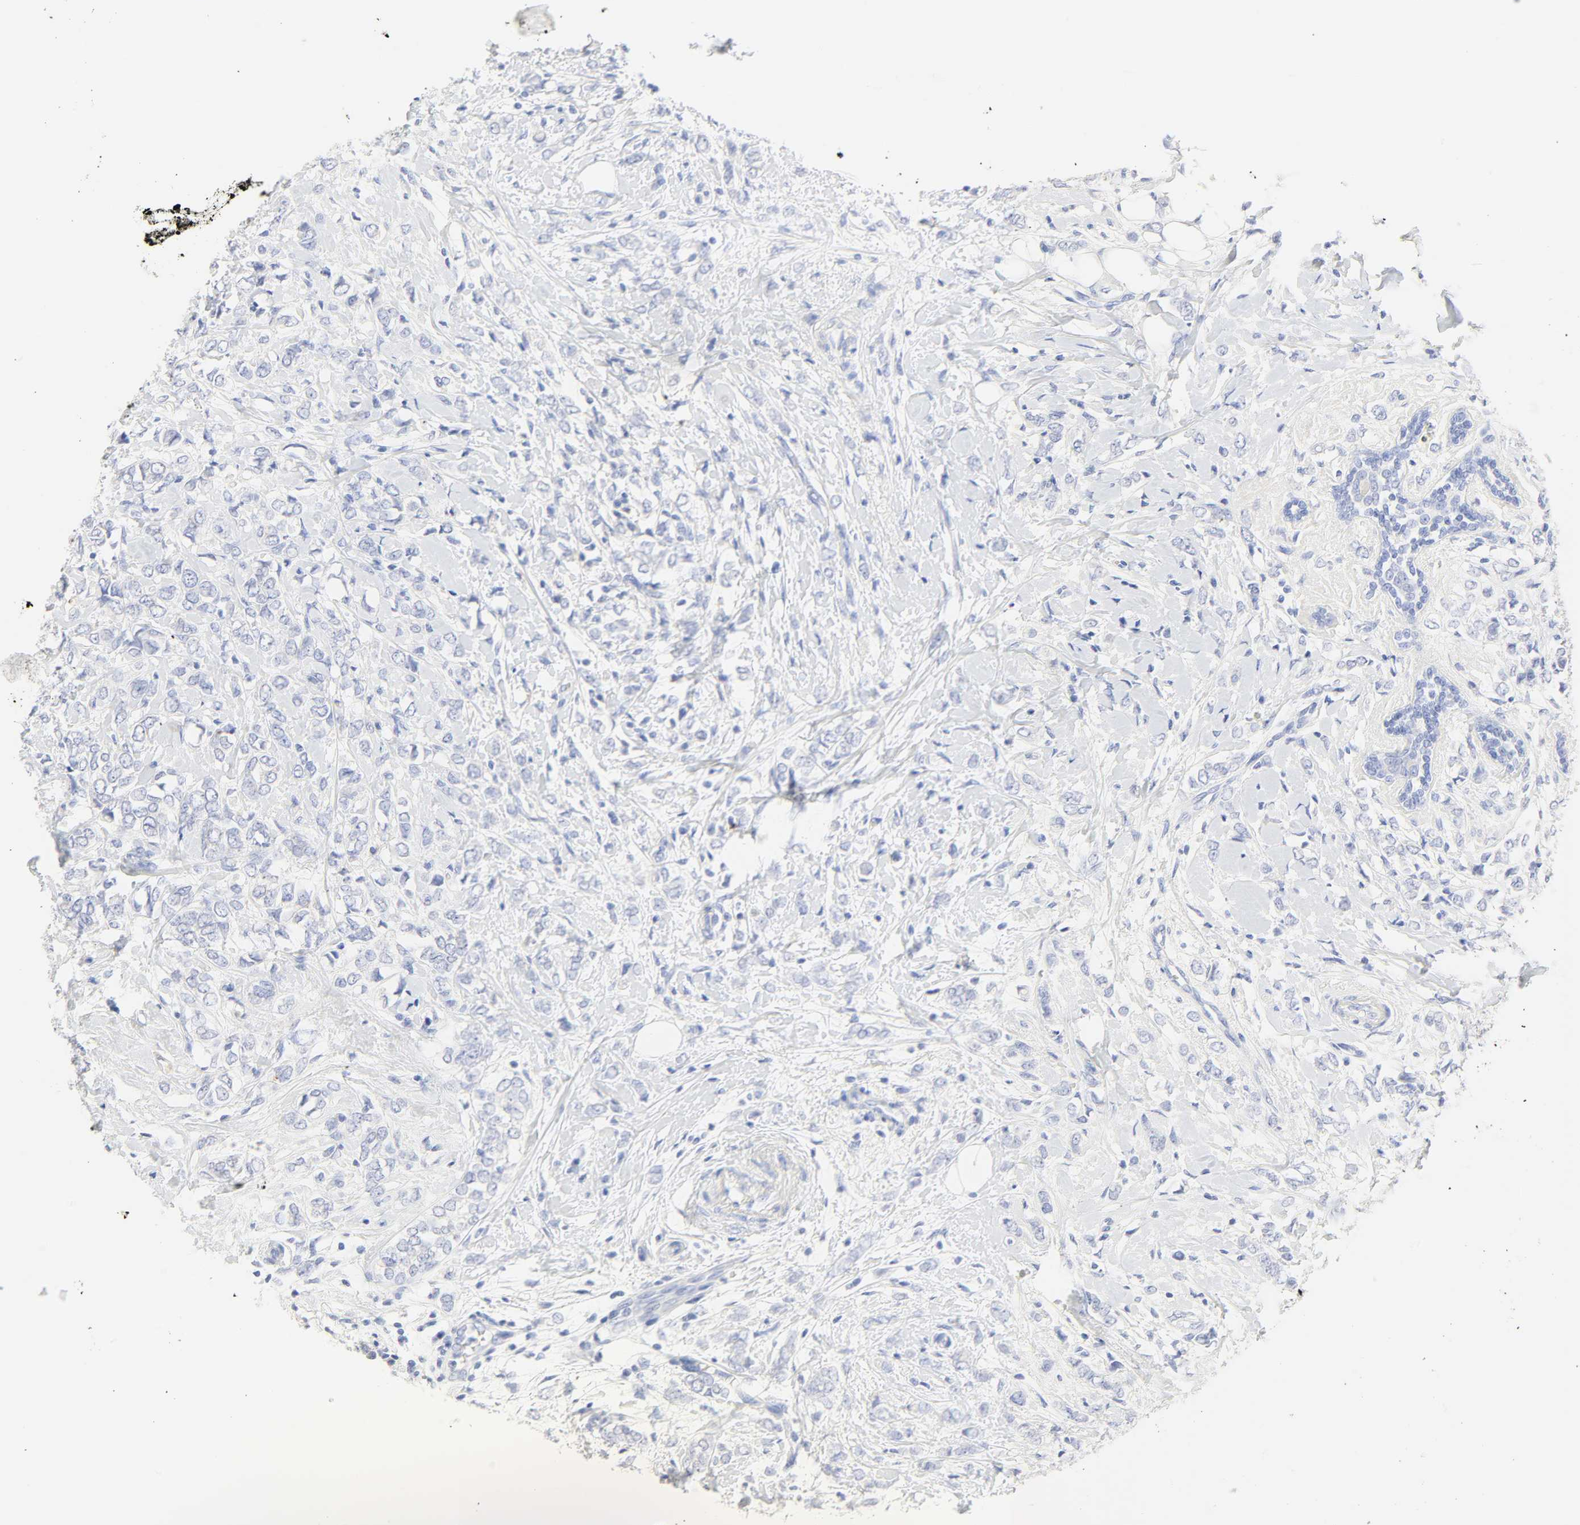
{"staining": {"intensity": "negative", "quantity": "none", "location": "none"}, "tissue": "breast cancer", "cell_type": "Tumor cells", "image_type": "cancer", "snomed": [{"axis": "morphology", "description": "Normal tissue, NOS"}, {"axis": "morphology", "description": "Lobular carcinoma"}, {"axis": "topography", "description": "Breast"}], "caption": "Immunohistochemistry micrograph of human breast cancer (lobular carcinoma) stained for a protein (brown), which exhibits no positivity in tumor cells. (DAB (3,3'-diaminobenzidine) IHC with hematoxylin counter stain).", "gene": "SLCO1B3", "patient": {"sex": "female", "age": 47}}